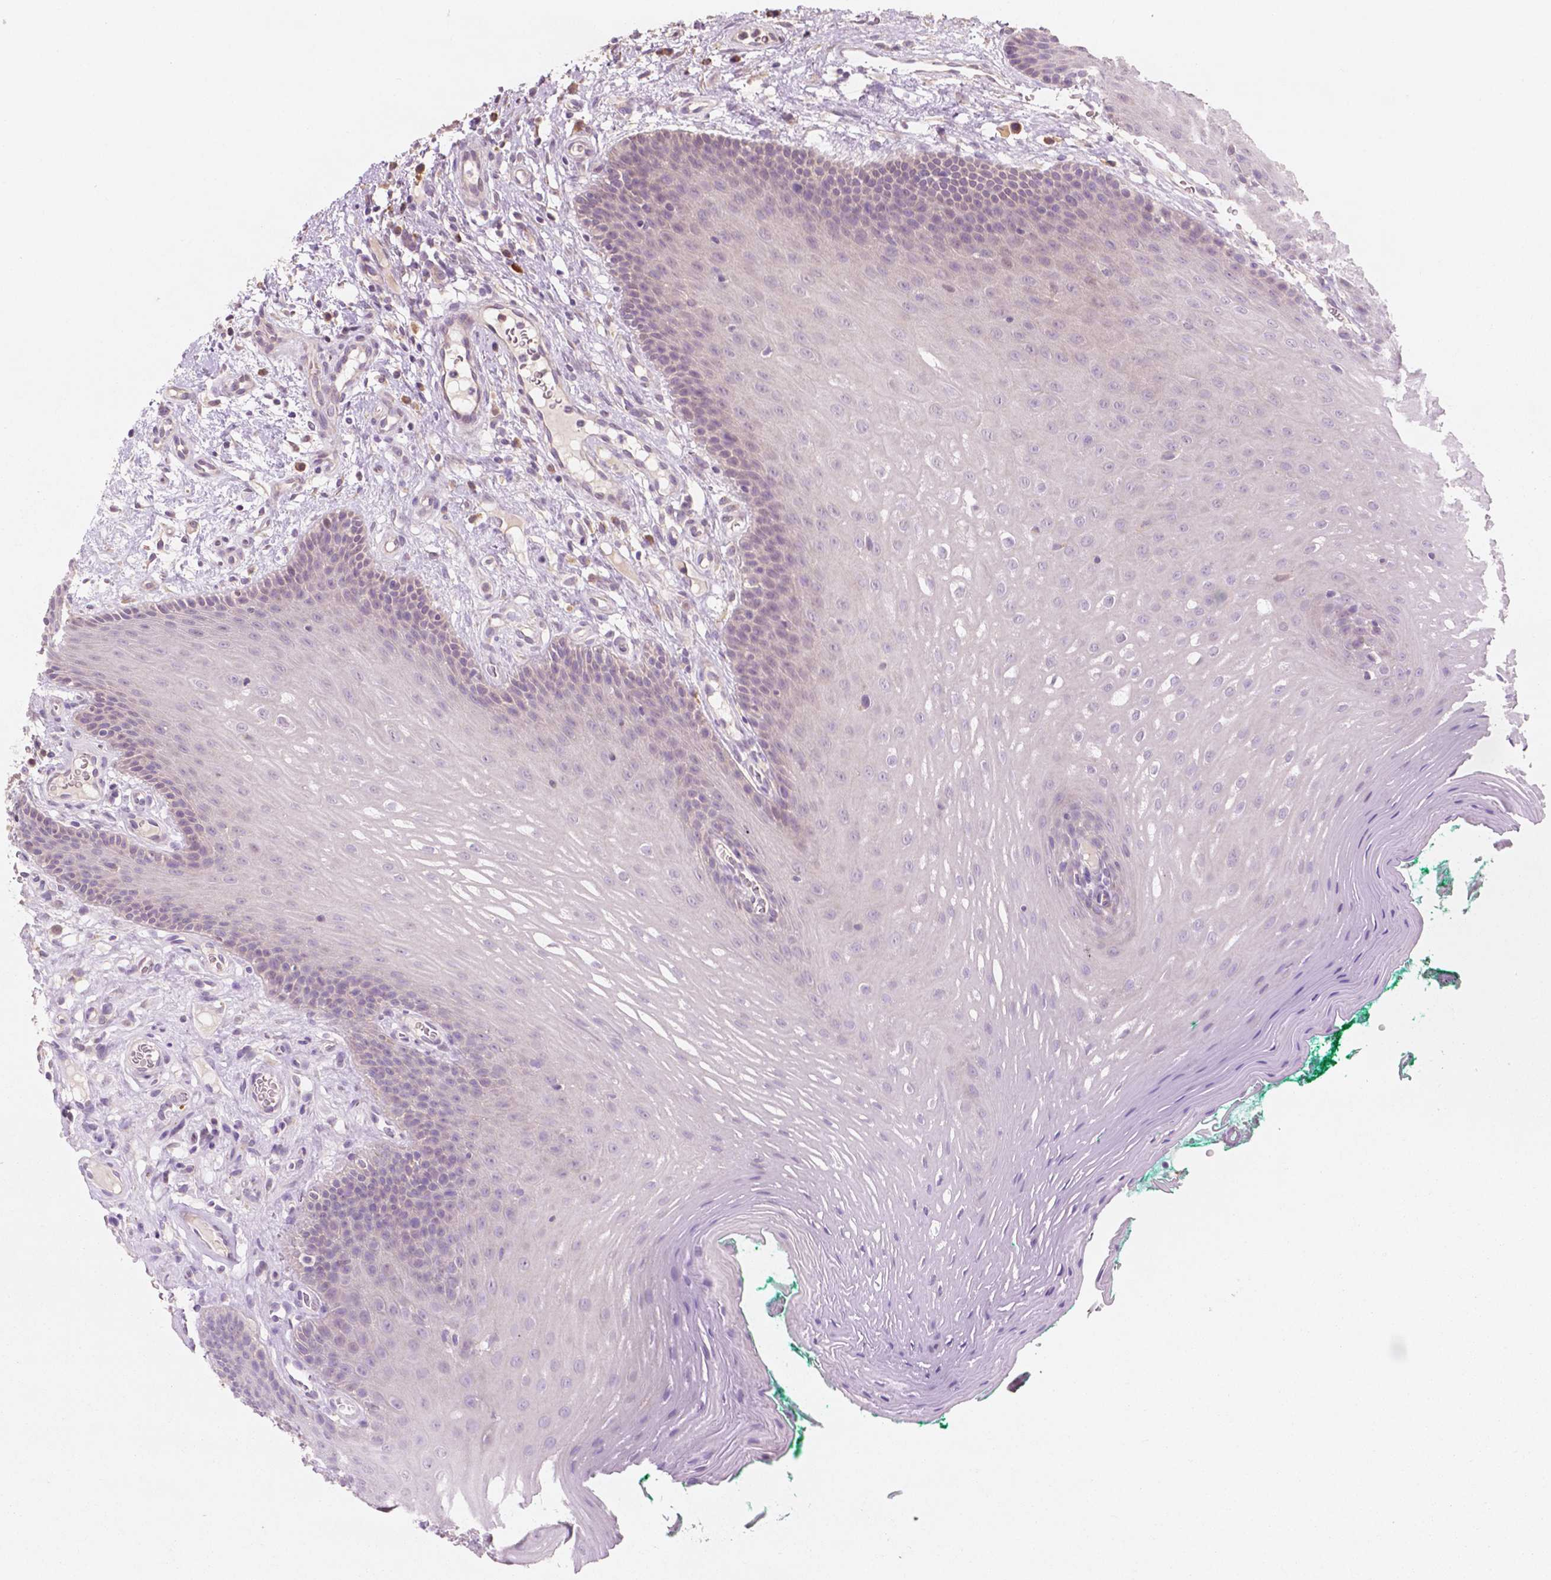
{"staining": {"intensity": "negative", "quantity": "none", "location": "none"}, "tissue": "oral mucosa", "cell_type": "Squamous epithelial cells", "image_type": "normal", "snomed": [{"axis": "morphology", "description": "Normal tissue, NOS"}, {"axis": "morphology", "description": "Squamous cell carcinoma, NOS"}, {"axis": "topography", "description": "Oral tissue"}, {"axis": "topography", "description": "Head-Neck"}], "caption": "The IHC photomicrograph has no significant staining in squamous epithelial cells of oral mucosa. (Brightfield microscopy of DAB (3,3'-diaminobenzidine) immunohistochemistry (IHC) at high magnification).", "gene": "LRP1B", "patient": {"sex": "male", "age": 78}}